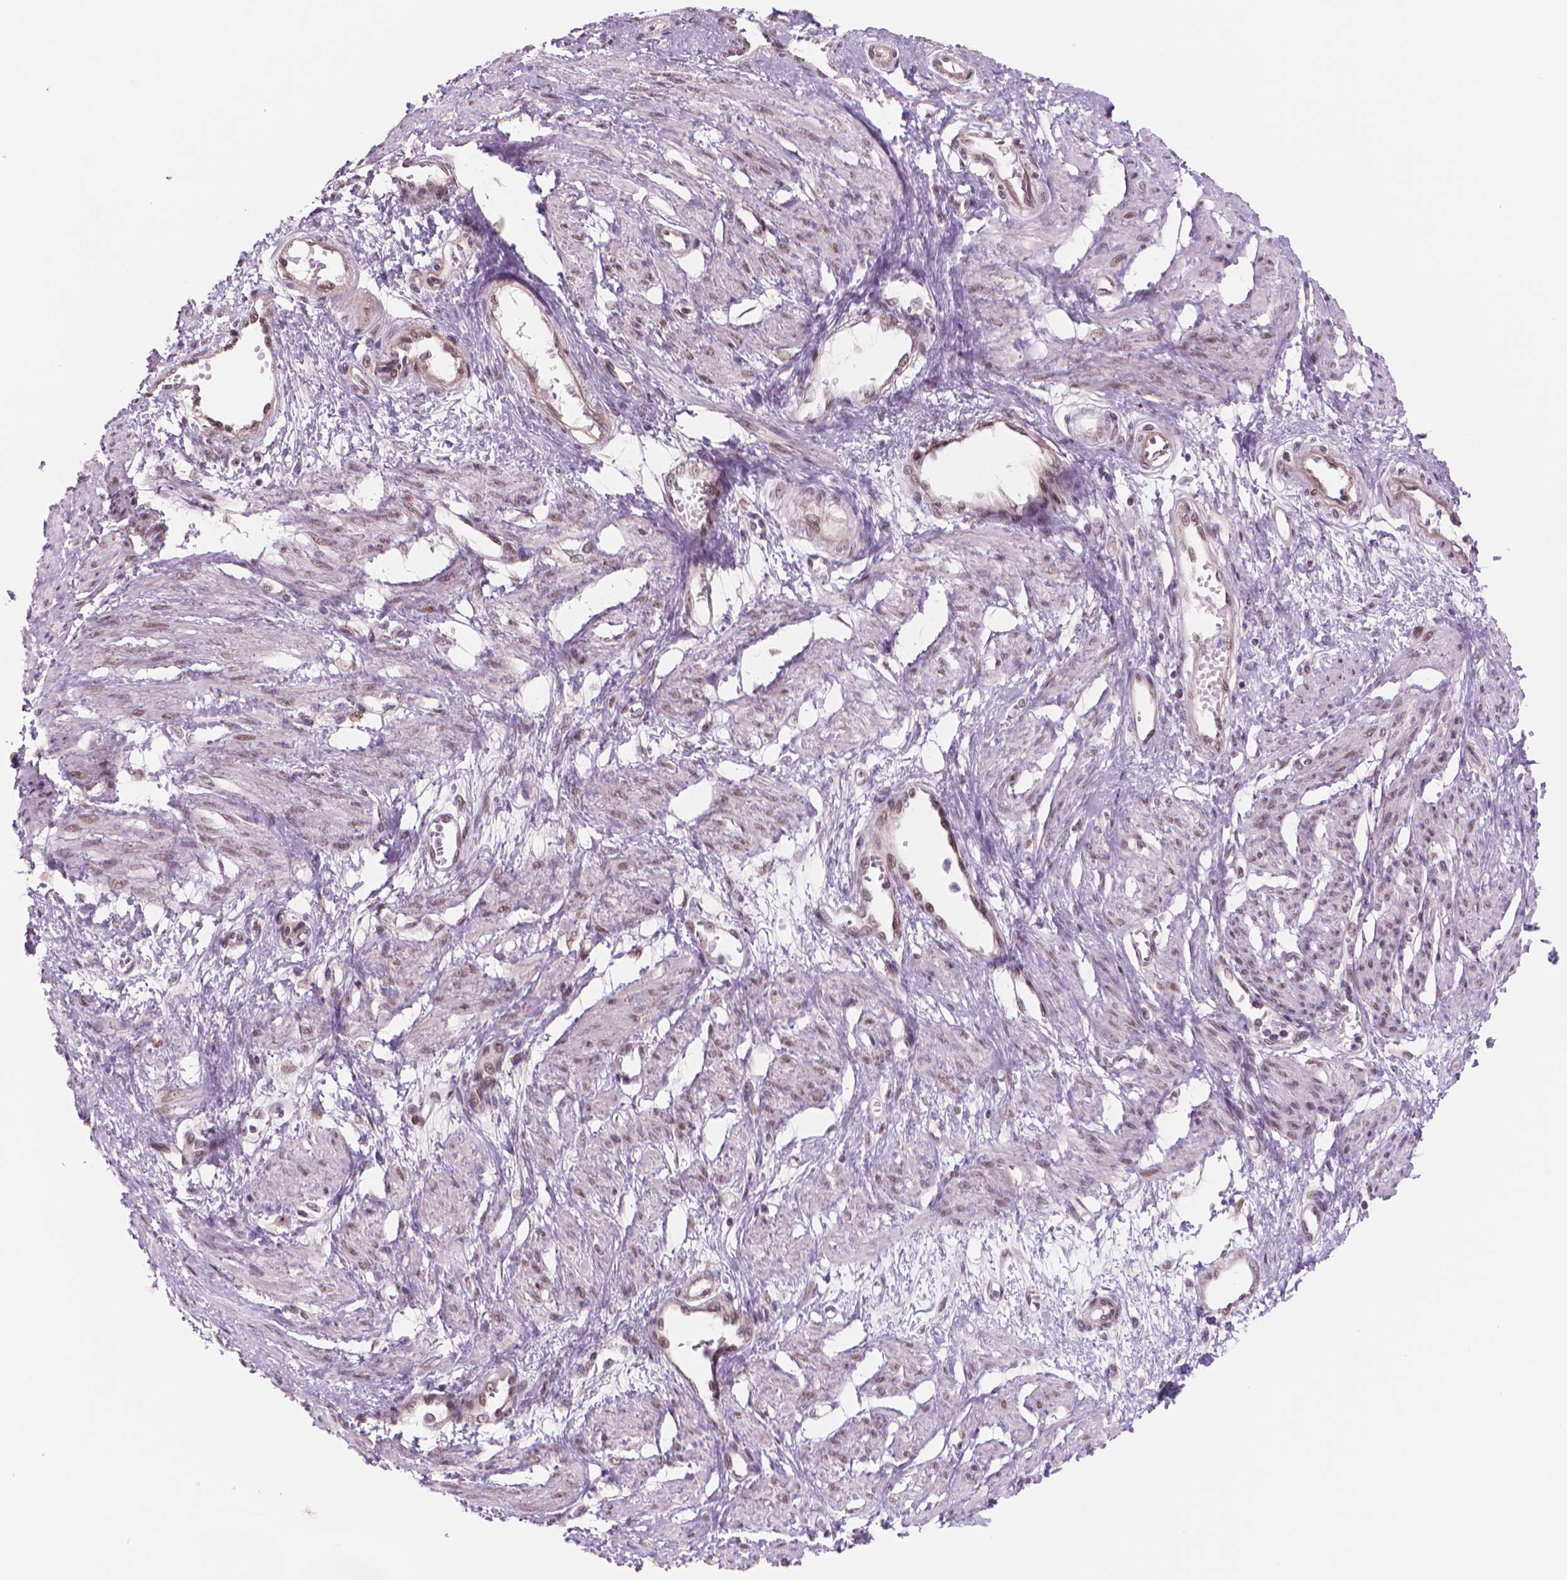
{"staining": {"intensity": "weak", "quantity": "25%-75%", "location": "nuclear"}, "tissue": "smooth muscle", "cell_type": "Smooth muscle cells", "image_type": "normal", "snomed": [{"axis": "morphology", "description": "Normal tissue, NOS"}, {"axis": "topography", "description": "Smooth muscle"}, {"axis": "topography", "description": "Uterus"}], "caption": "DAB immunohistochemical staining of unremarkable human smooth muscle displays weak nuclear protein expression in about 25%-75% of smooth muscle cells.", "gene": "POLR3D", "patient": {"sex": "female", "age": 39}}